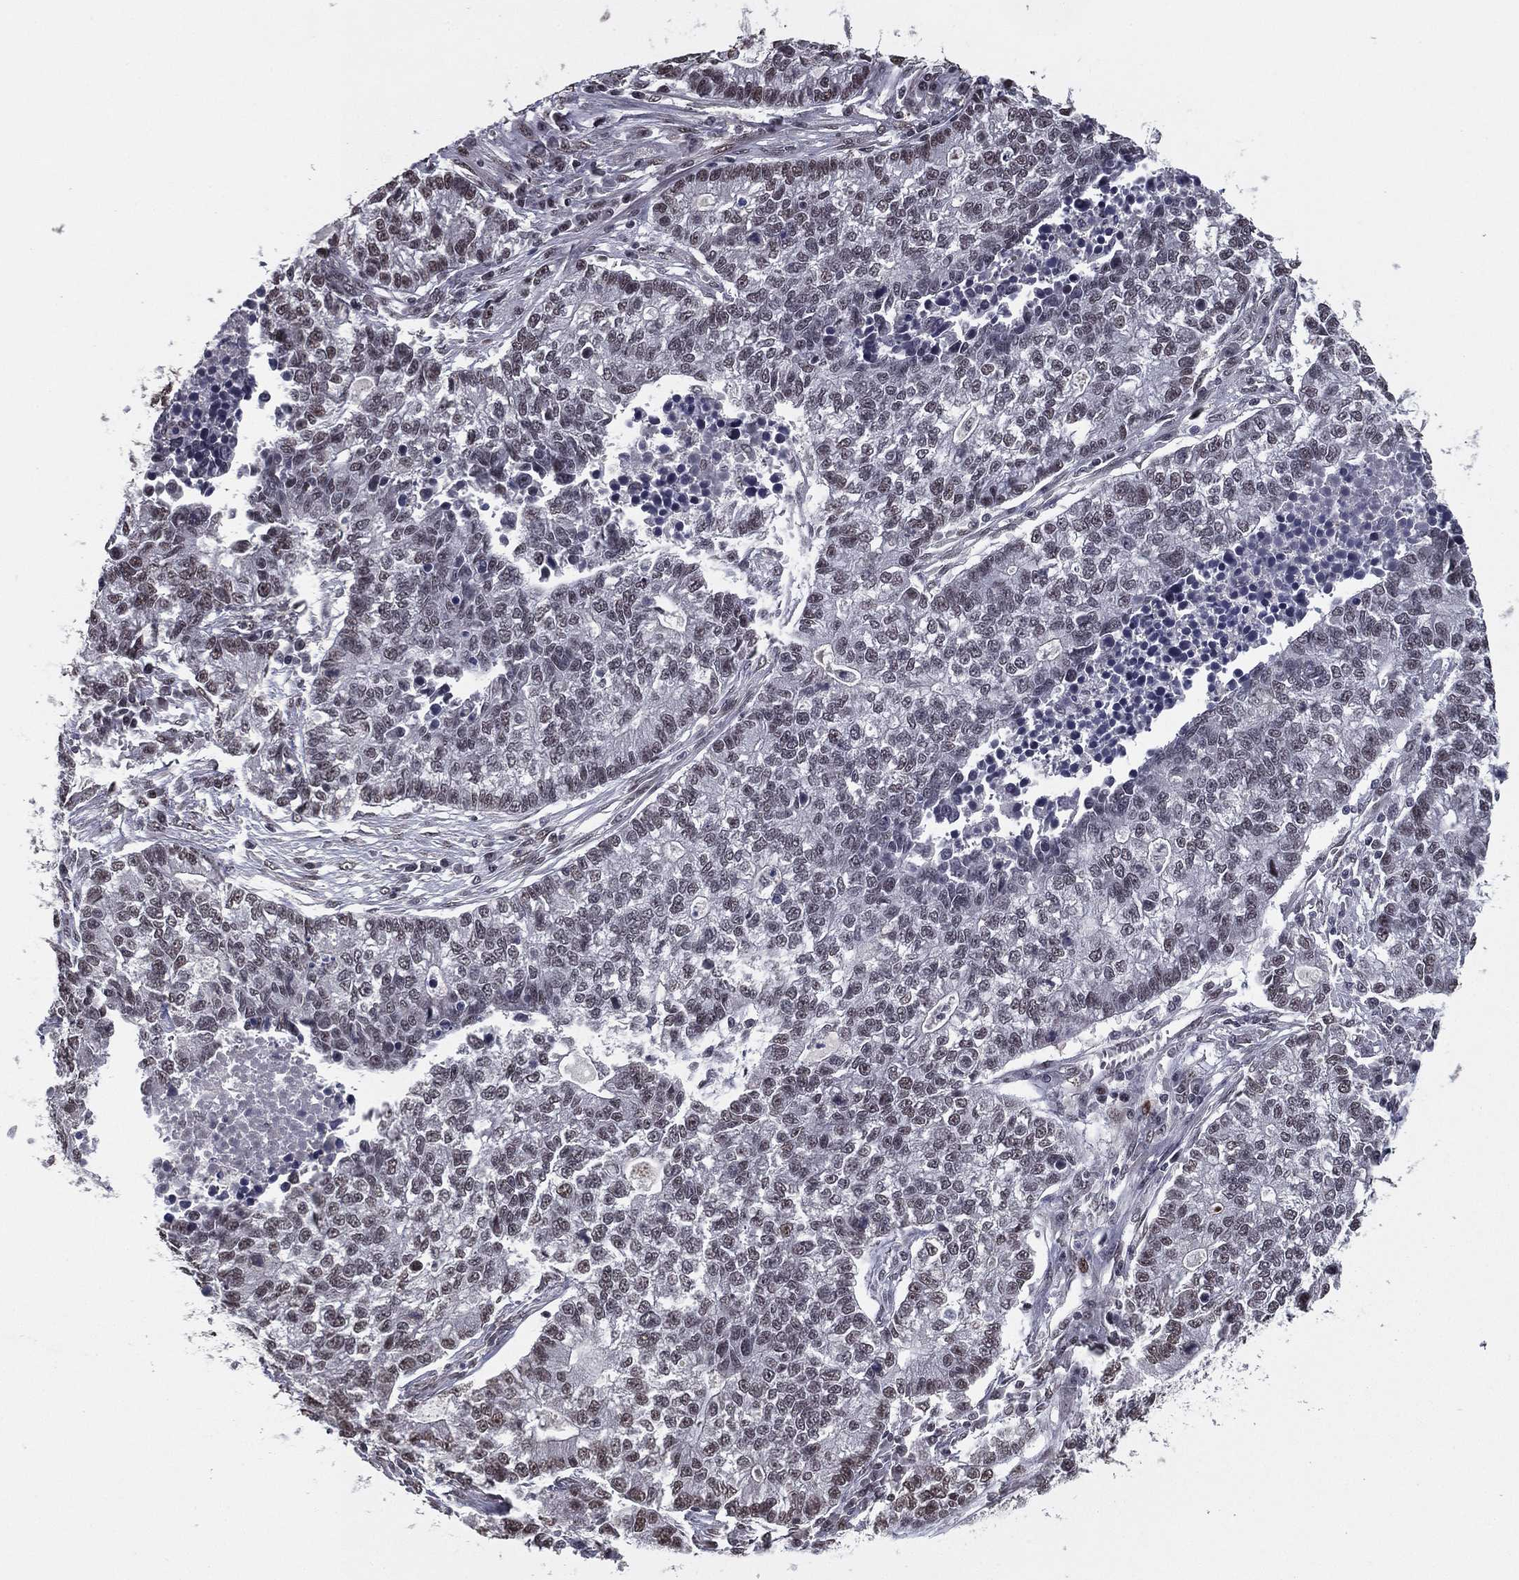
{"staining": {"intensity": "negative", "quantity": "none", "location": "none"}, "tissue": "lung cancer", "cell_type": "Tumor cells", "image_type": "cancer", "snomed": [{"axis": "morphology", "description": "Adenocarcinoma, NOS"}, {"axis": "topography", "description": "Lung"}], "caption": "Immunohistochemistry (IHC) of lung adenocarcinoma exhibits no staining in tumor cells.", "gene": "RARB", "patient": {"sex": "male", "age": 57}}